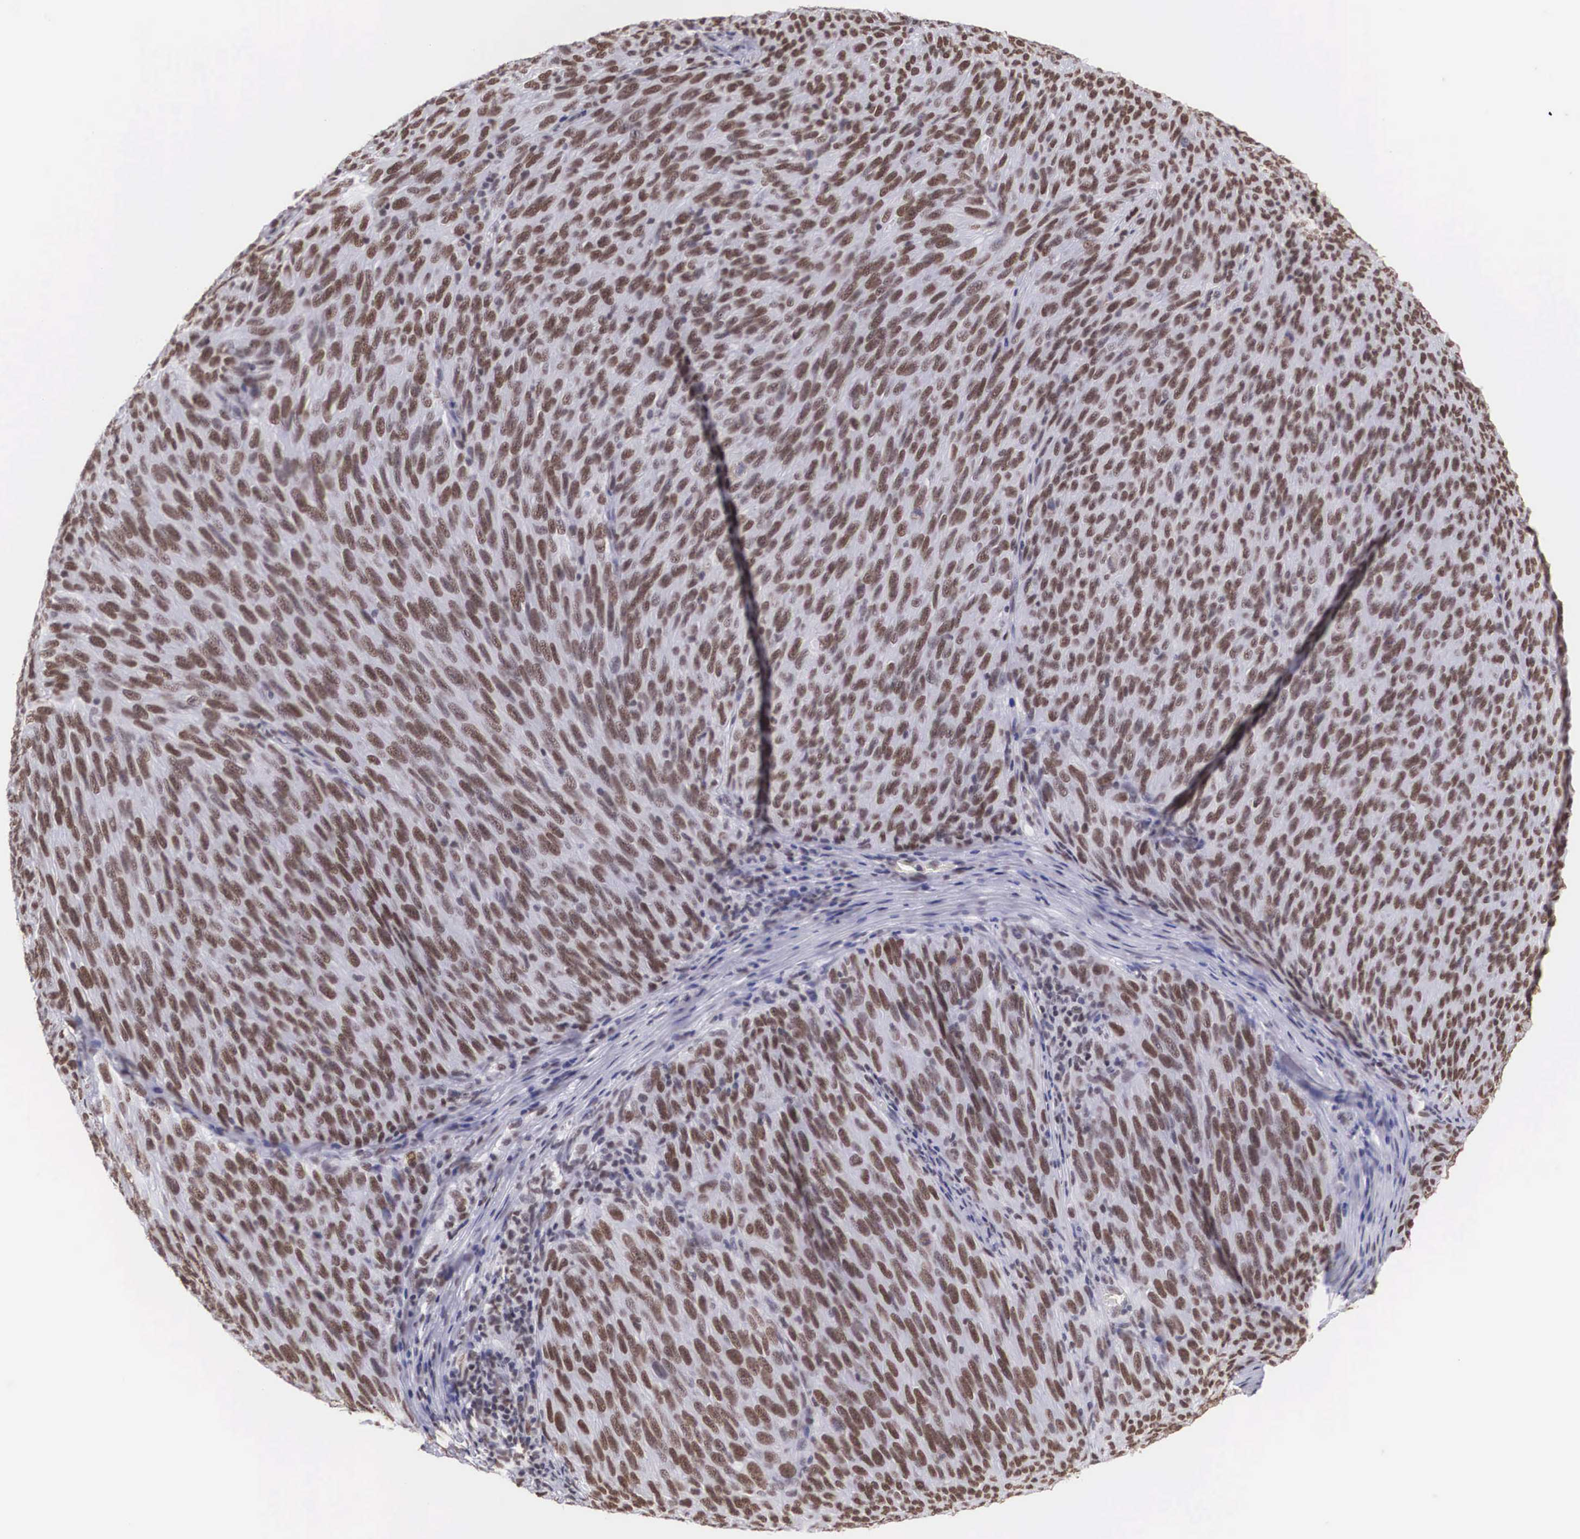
{"staining": {"intensity": "moderate", "quantity": "25%-75%", "location": "nuclear"}, "tissue": "melanoma", "cell_type": "Tumor cells", "image_type": "cancer", "snomed": [{"axis": "morphology", "description": "Malignant melanoma, NOS"}, {"axis": "topography", "description": "Skin"}], "caption": "There is medium levels of moderate nuclear staining in tumor cells of melanoma, as demonstrated by immunohistochemical staining (brown color).", "gene": "CSTF2", "patient": {"sex": "male", "age": 76}}